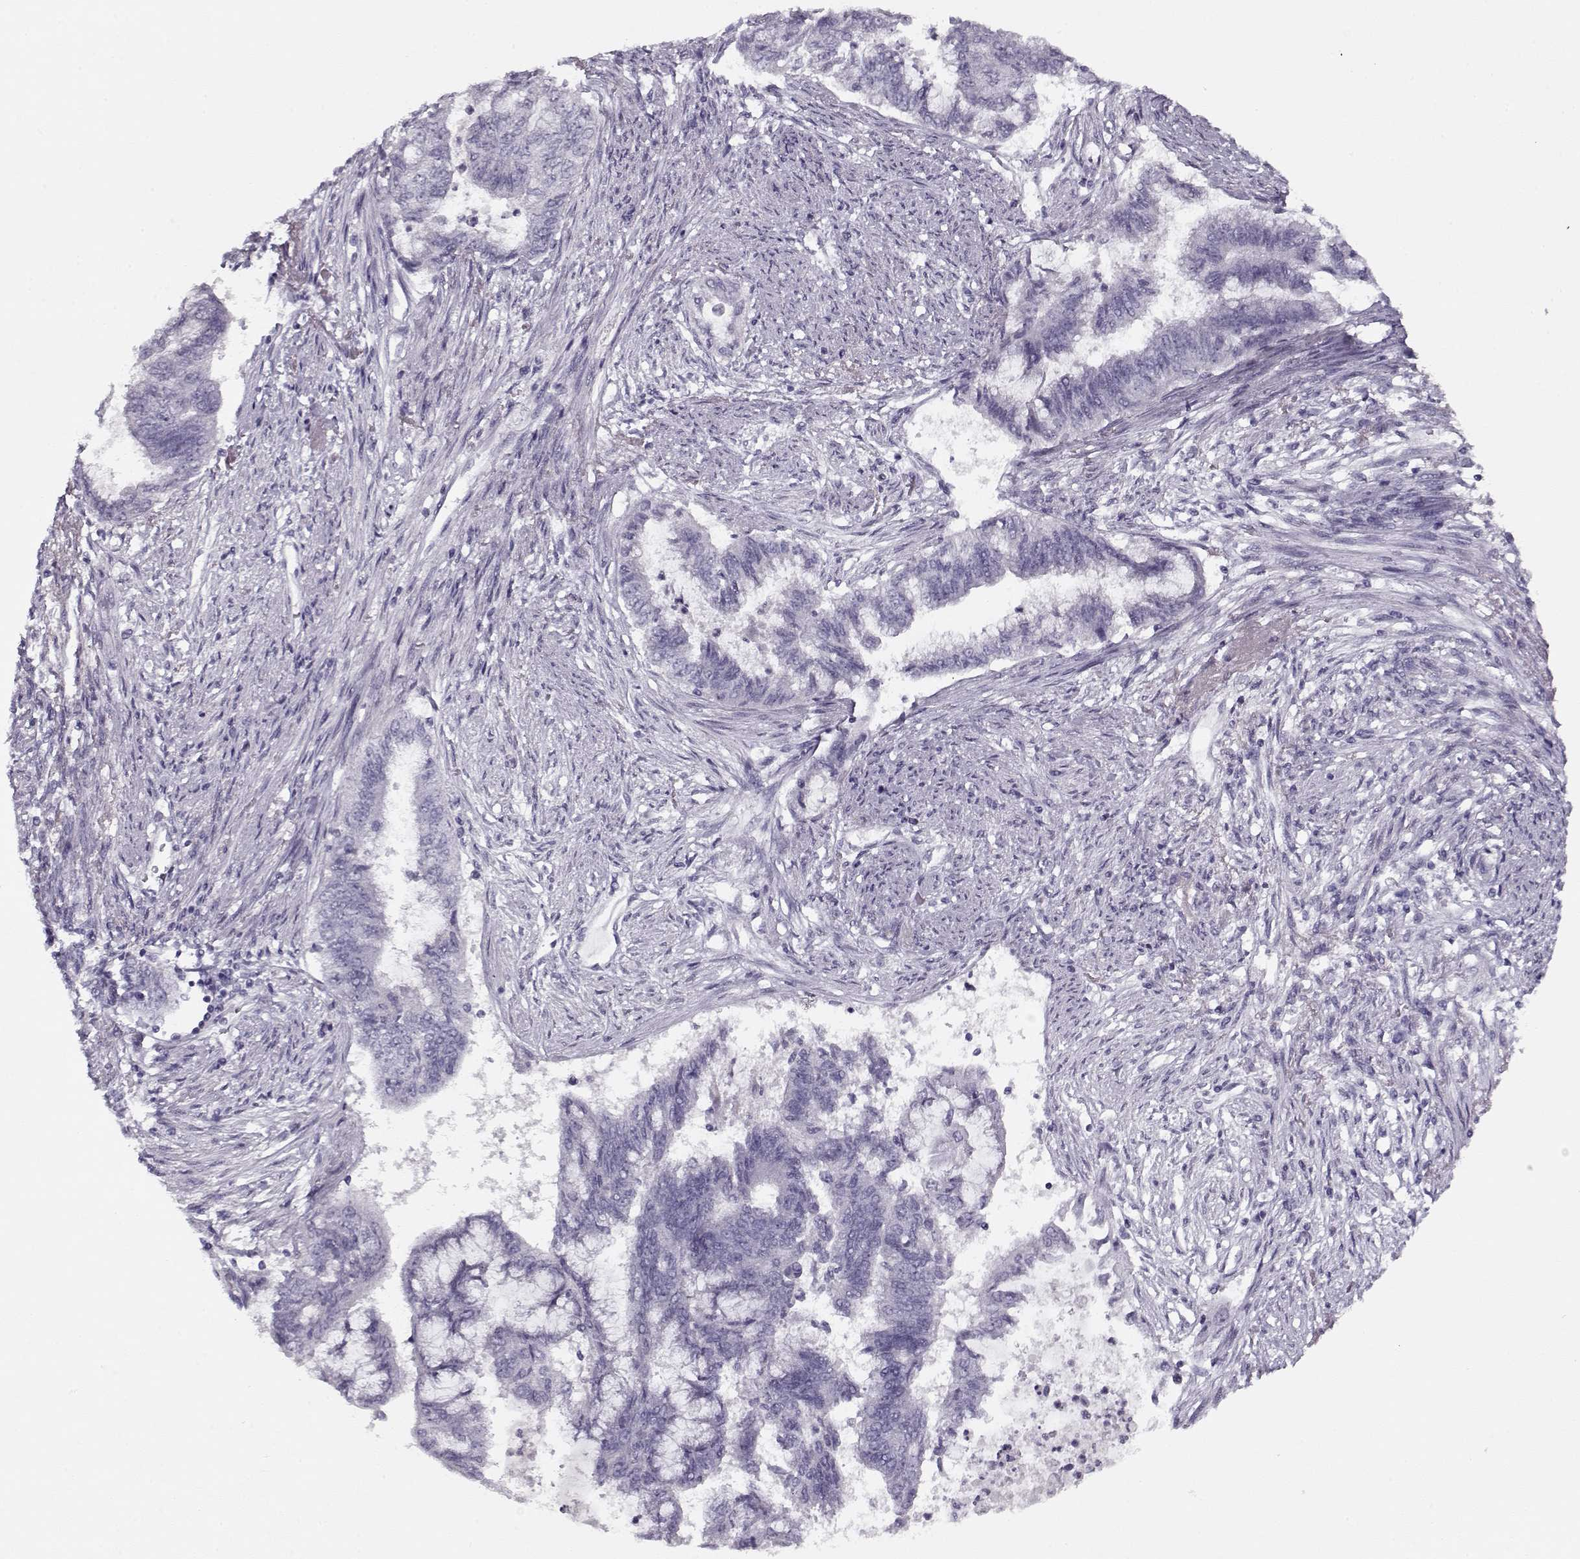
{"staining": {"intensity": "negative", "quantity": "none", "location": "none"}, "tissue": "endometrial cancer", "cell_type": "Tumor cells", "image_type": "cancer", "snomed": [{"axis": "morphology", "description": "Adenocarcinoma, NOS"}, {"axis": "topography", "description": "Endometrium"}], "caption": "Immunohistochemical staining of endometrial cancer (adenocarcinoma) shows no significant staining in tumor cells. (Stains: DAB (3,3'-diaminobenzidine) immunohistochemistry with hematoxylin counter stain, Microscopy: brightfield microscopy at high magnification).", "gene": "PNMT", "patient": {"sex": "female", "age": 65}}